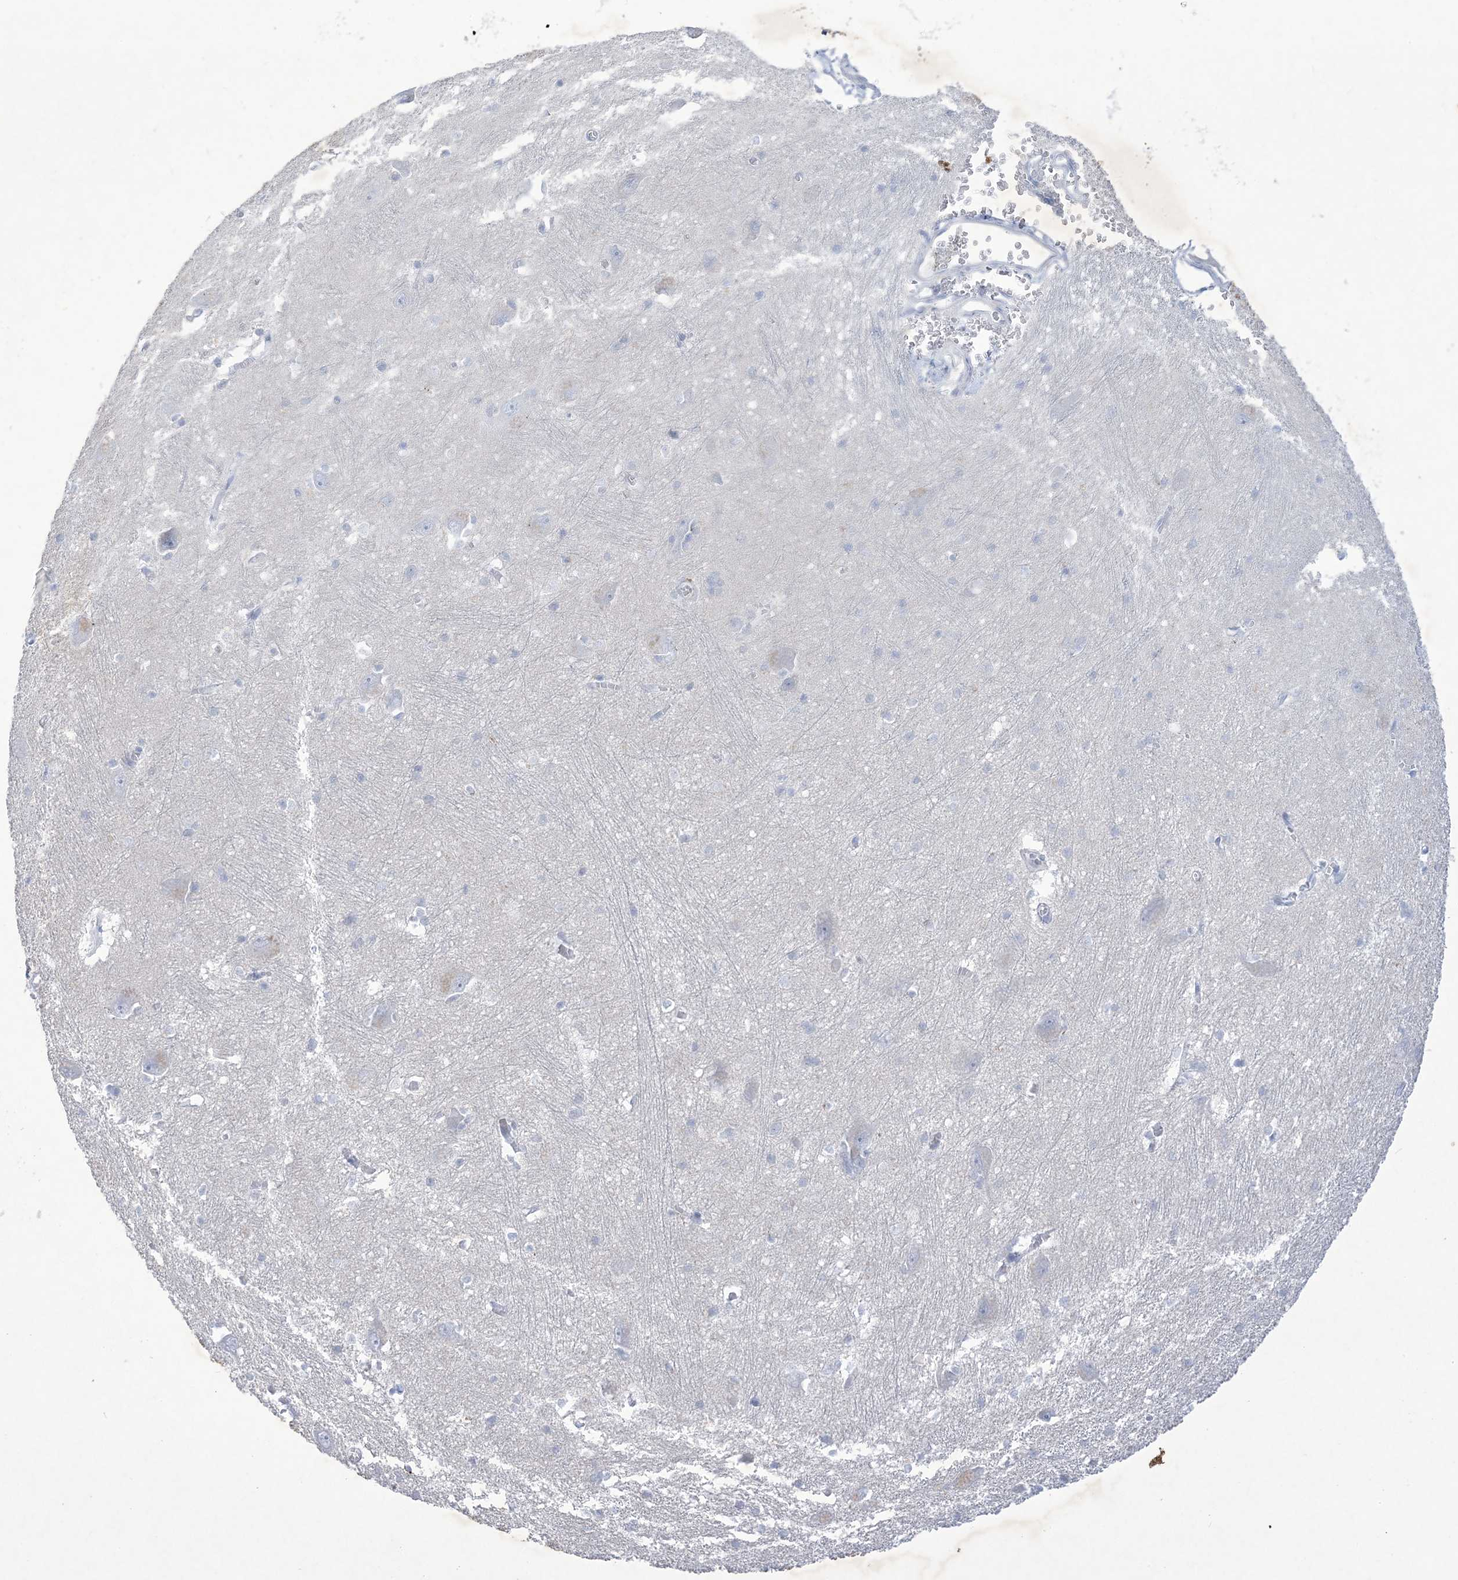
{"staining": {"intensity": "negative", "quantity": "none", "location": "none"}, "tissue": "caudate", "cell_type": "Glial cells", "image_type": "normal", "snomed": [{"axis": "morphology", "description": "Normal tissue, NOS"}, {"axis": "topography", "description": "Lateral ventricle wall"}], "caption": "The photomicrograph demonstrates no significant positivity in glial cells of caudate.", "gene": "B3GNT7", "patient": {"sex": "male", "age": 37}}